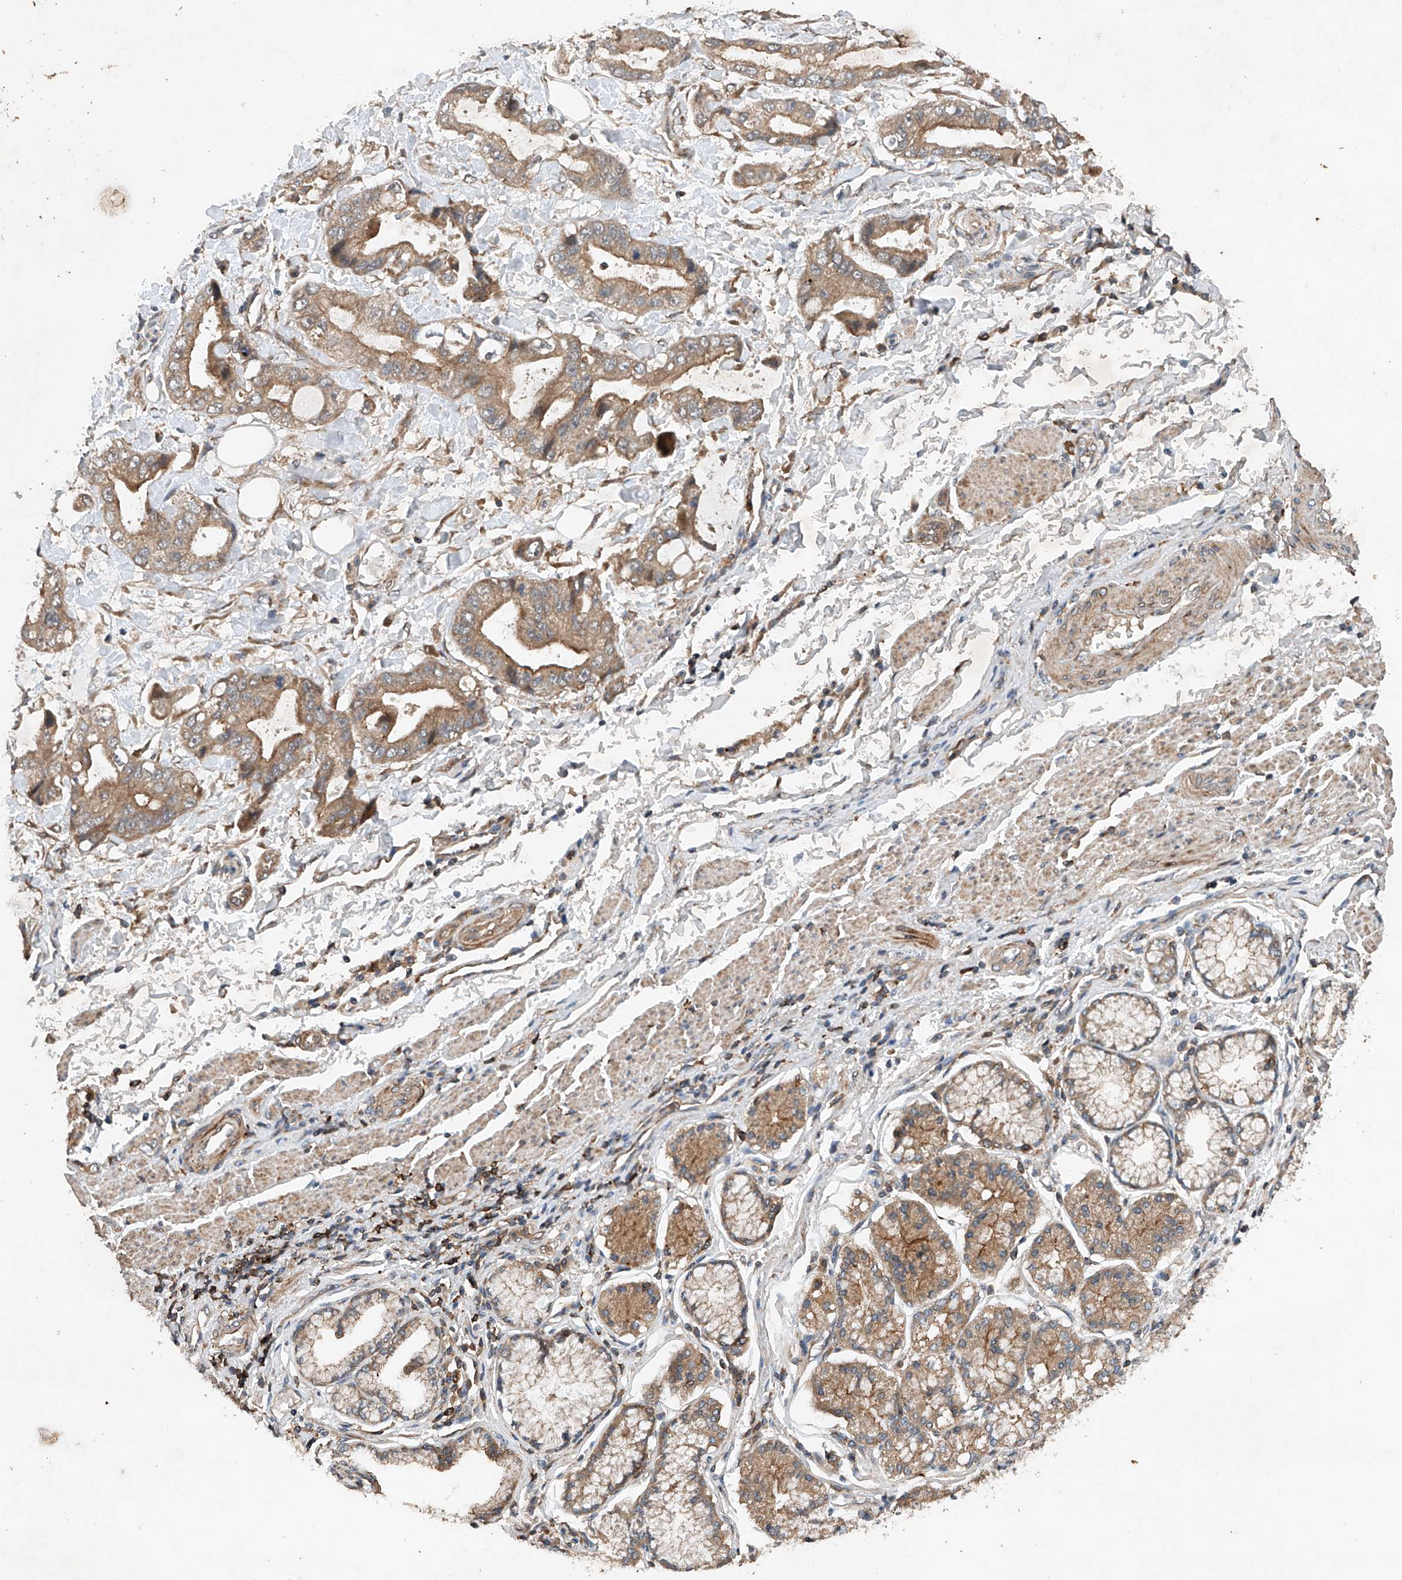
{"staining": {"intensity": "moderate", "quantity": ">75%", "location": "cytoplasmic/membranous"}, "tissue": "stomach cancer", "cell_type": "Tumor cells", "image_type": "cancer", "snomed": [{"axis": "morphology", "description": "Adenocarcinoma, NOS"}, {"axis": "topography", "description": "Stomach"}], "caption": "Immunohistochemistry micrograph of human stomach cancer (adenocarcinoma) stained for a protein (brown), which shows medium levels of moderate cytoplasmic/membranous staining in approximately >75% of tumor cells.", "gene": "CEP85L", "patient": {"sex": "male", "age": 62}}